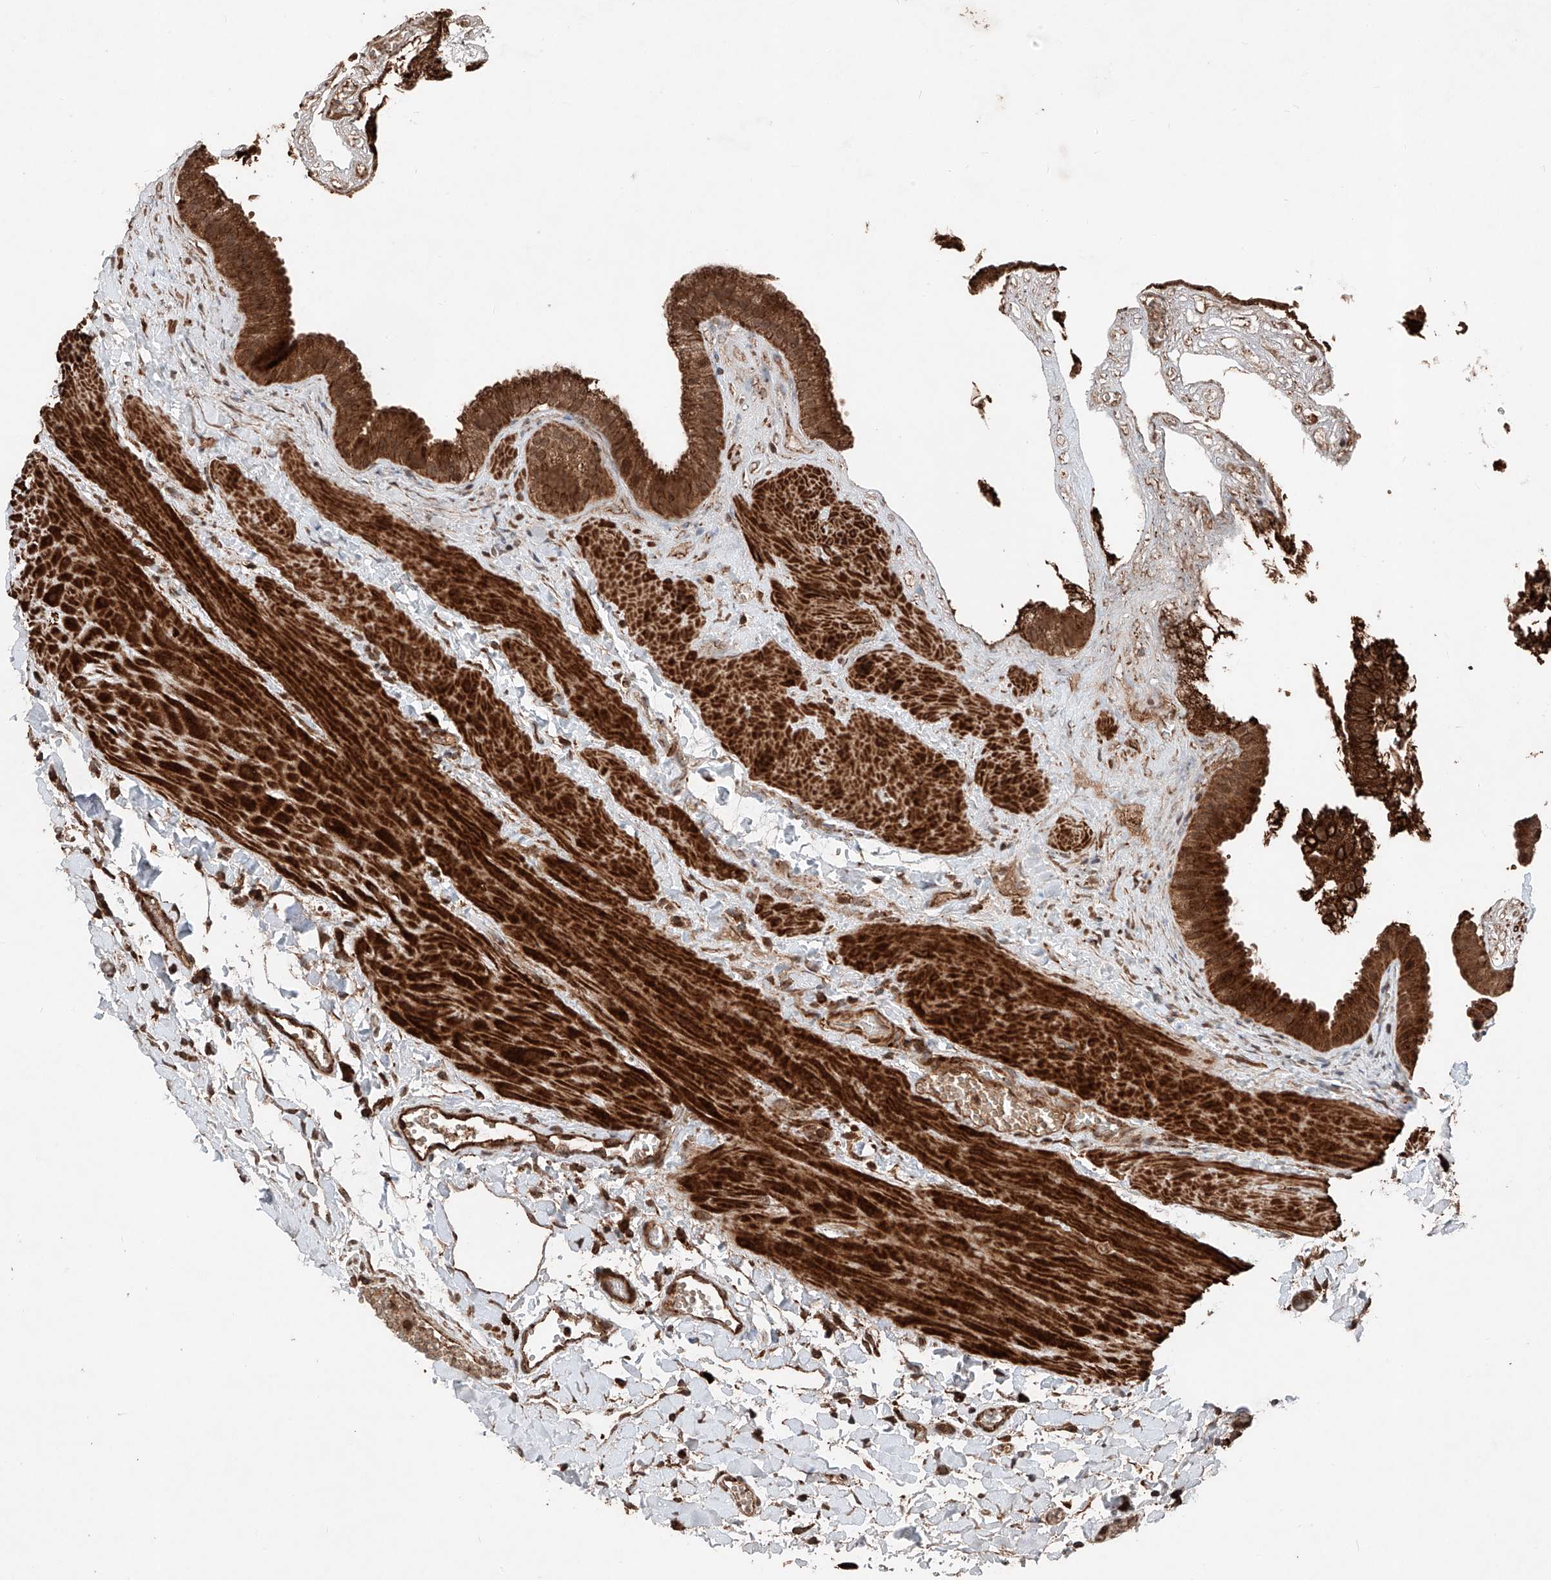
{"staining": {"intensity": "strong", "quantity": ">75%", "location": "cytoplasmic/membranous,nuclear"}, "tissue": "gallbladder", "cell_type": "Glandular cells", "image_type": "normal", "snomed": [{"axis": "morphology", "description": "Normal tissue, NOS"}, {"axis": "topography", "description": "Gallbladder"}], "caption": "Gallbladder stained with immunohistochemistry exhibits strong cytoplasmic/membranous,nuclear expression in about >75% of glandular cells.", "gene": "ZSCAN29", "patient": {"sex": "male", "age": 55}}